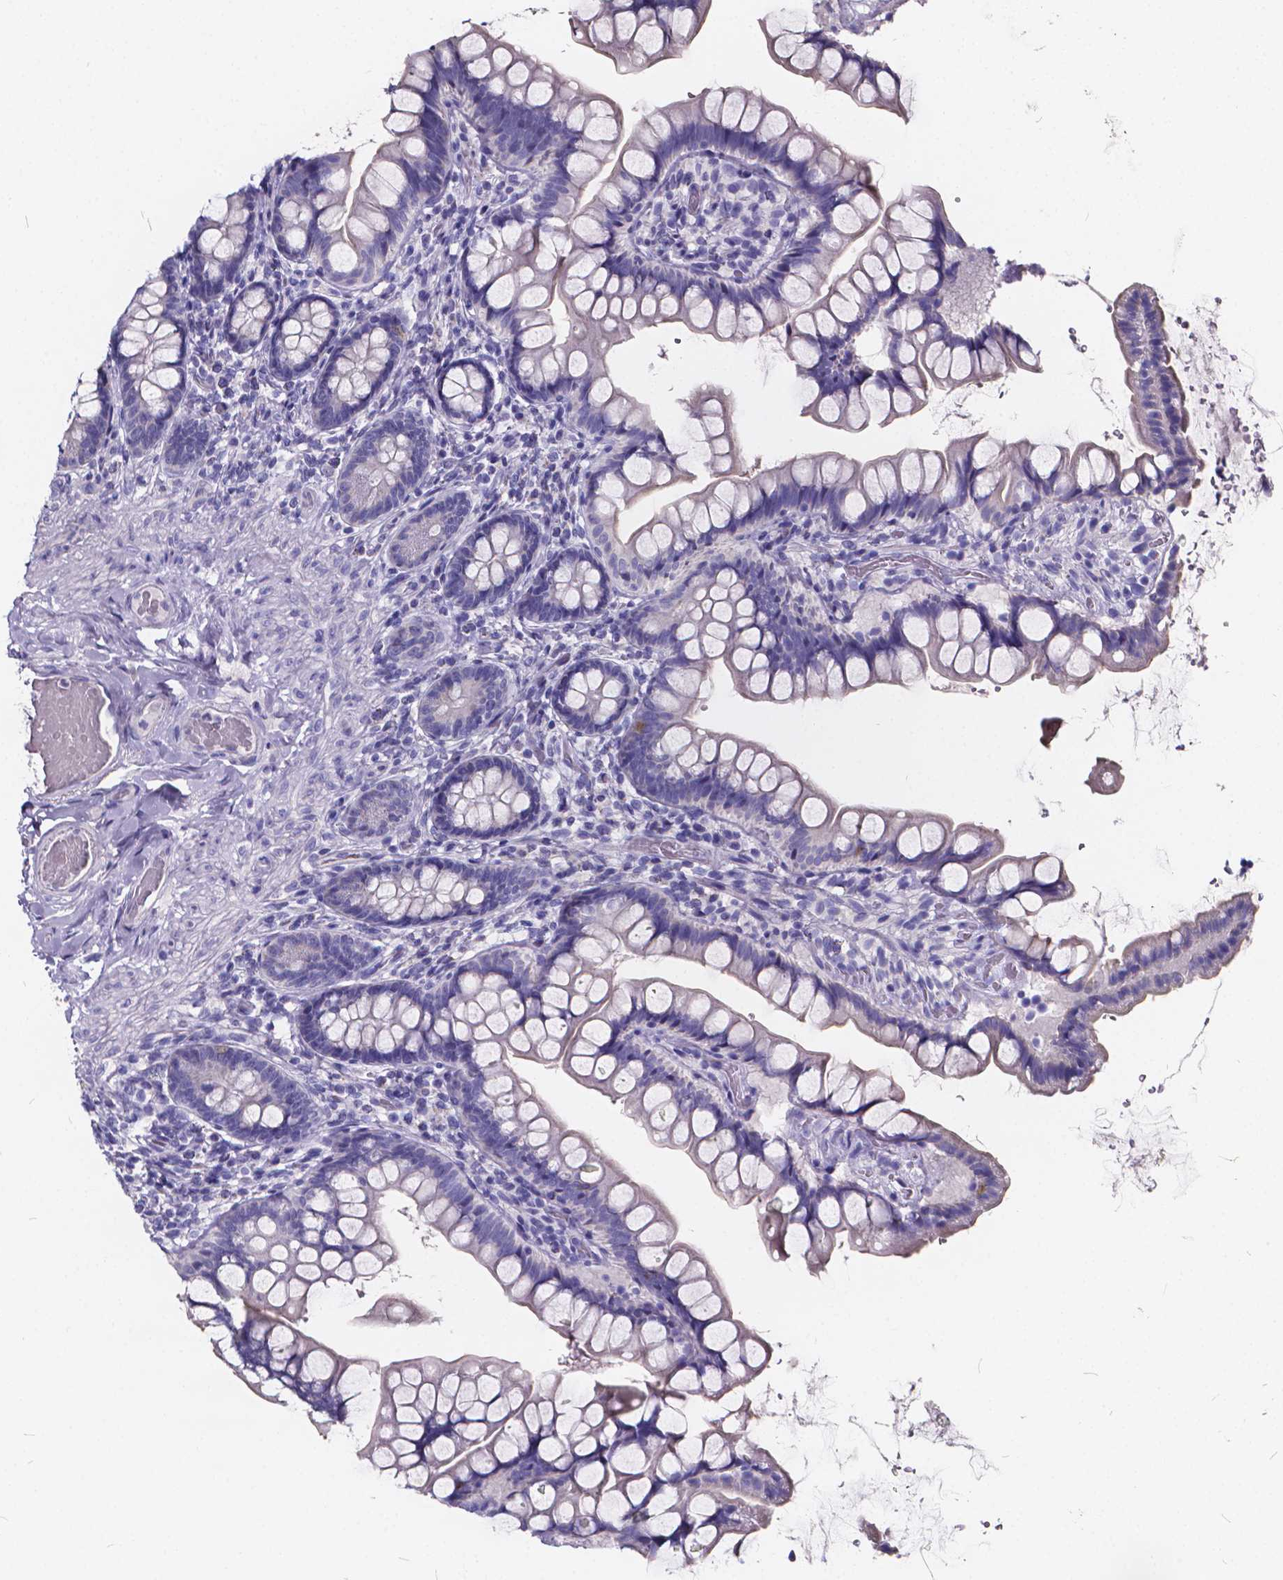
{"staining": {"intensity": "negative", "quantity": "none", "location": "none"}, "tissue": "small intestine", "cell_type": "Glandular cells", "image_type": "normal", "snomed": [{"axis": "morphology", "description": "Normal tissue, NOS"}, {"axis": "topography", "description": "Small intestine"}], "caption": "Glandular cells show no significant protein expression in normal small intestine.", "gene": "SPEF2", "patient": {"sex": "male", "age": 70}}